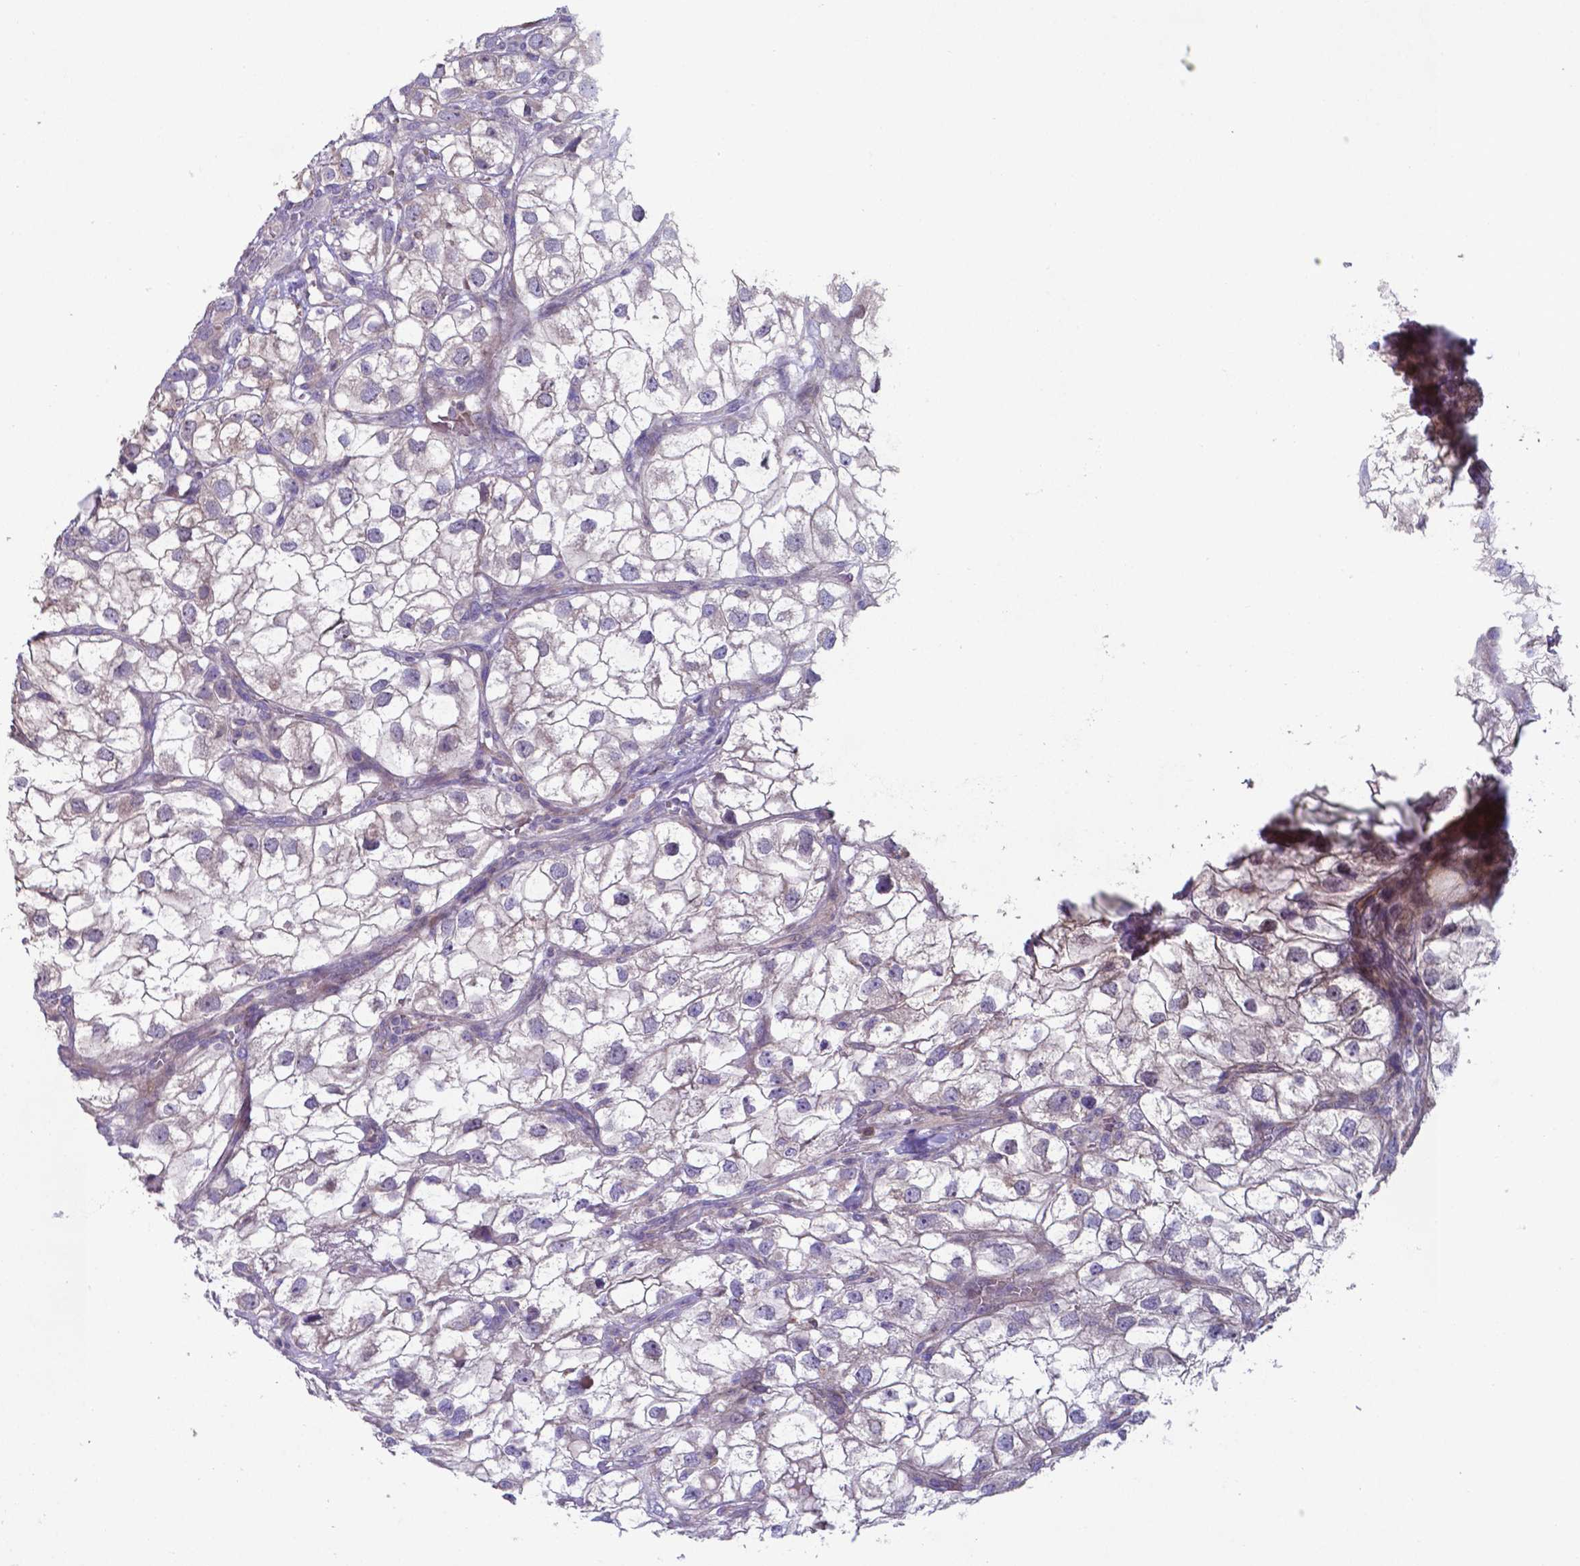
{"staining": {"intensity": "negative", "quantity": "none", "location": "none"}, "tissue": "renal cancer", "cell_type": "Tumor cells", "image_type": "cancer", "snomed": [{"axis": "morphology", "description": "Adenocarcinoma, NOS"}, {"axis": "topography", "description": "Kidney"}], "caption": "Tumor cells show no significant protein staining in renal adenocarcinoma. (Brightfield microscopy of DAB (3,3'-diaminobenzidine) immunohistochemistry (IHC) at high magnification).", "gene": "TYRO3", "patient": {"sex": "male", "age": 59}}